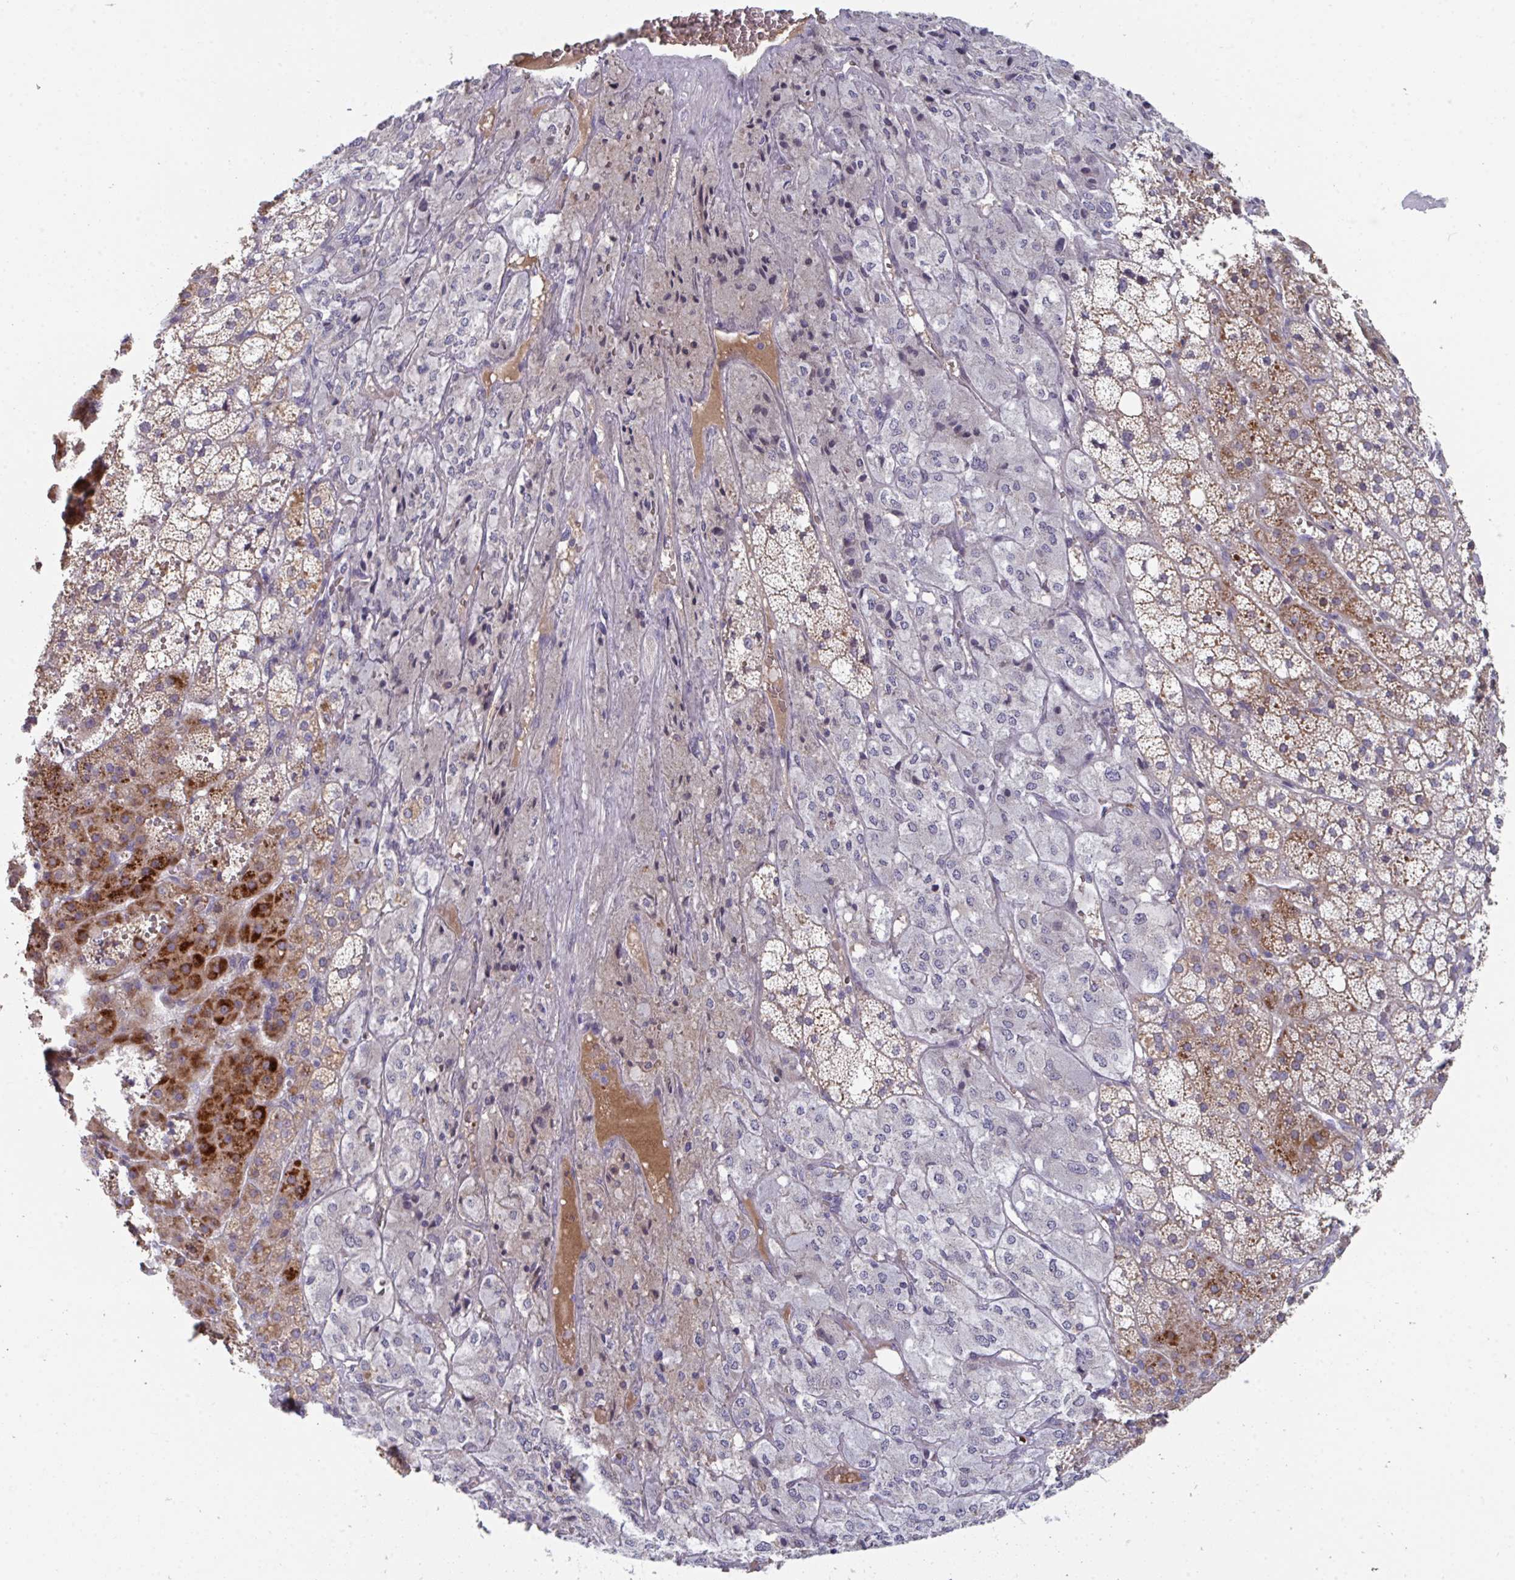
{"staining": {"intensity": "strong", "quantity": "<25%", "location": "cytoplasmic/membranous"}, "tissue": "adrenal gland", "cell_type": "Glandular cells", "image_type": "normal", "snomed": [{"axis": "morphology", "description": "Normal tissue, NOS"}, {"axis": "topography", "description": "Adrenal gland"}], "caption": "Human adrenal gland stained for a protein (brown) reveals strong cytoplasmic/membranous positive positivity in about <25% of glandular cells.", "gene": "HGFAC", "patient": {"sex": "male", "age": 53}}